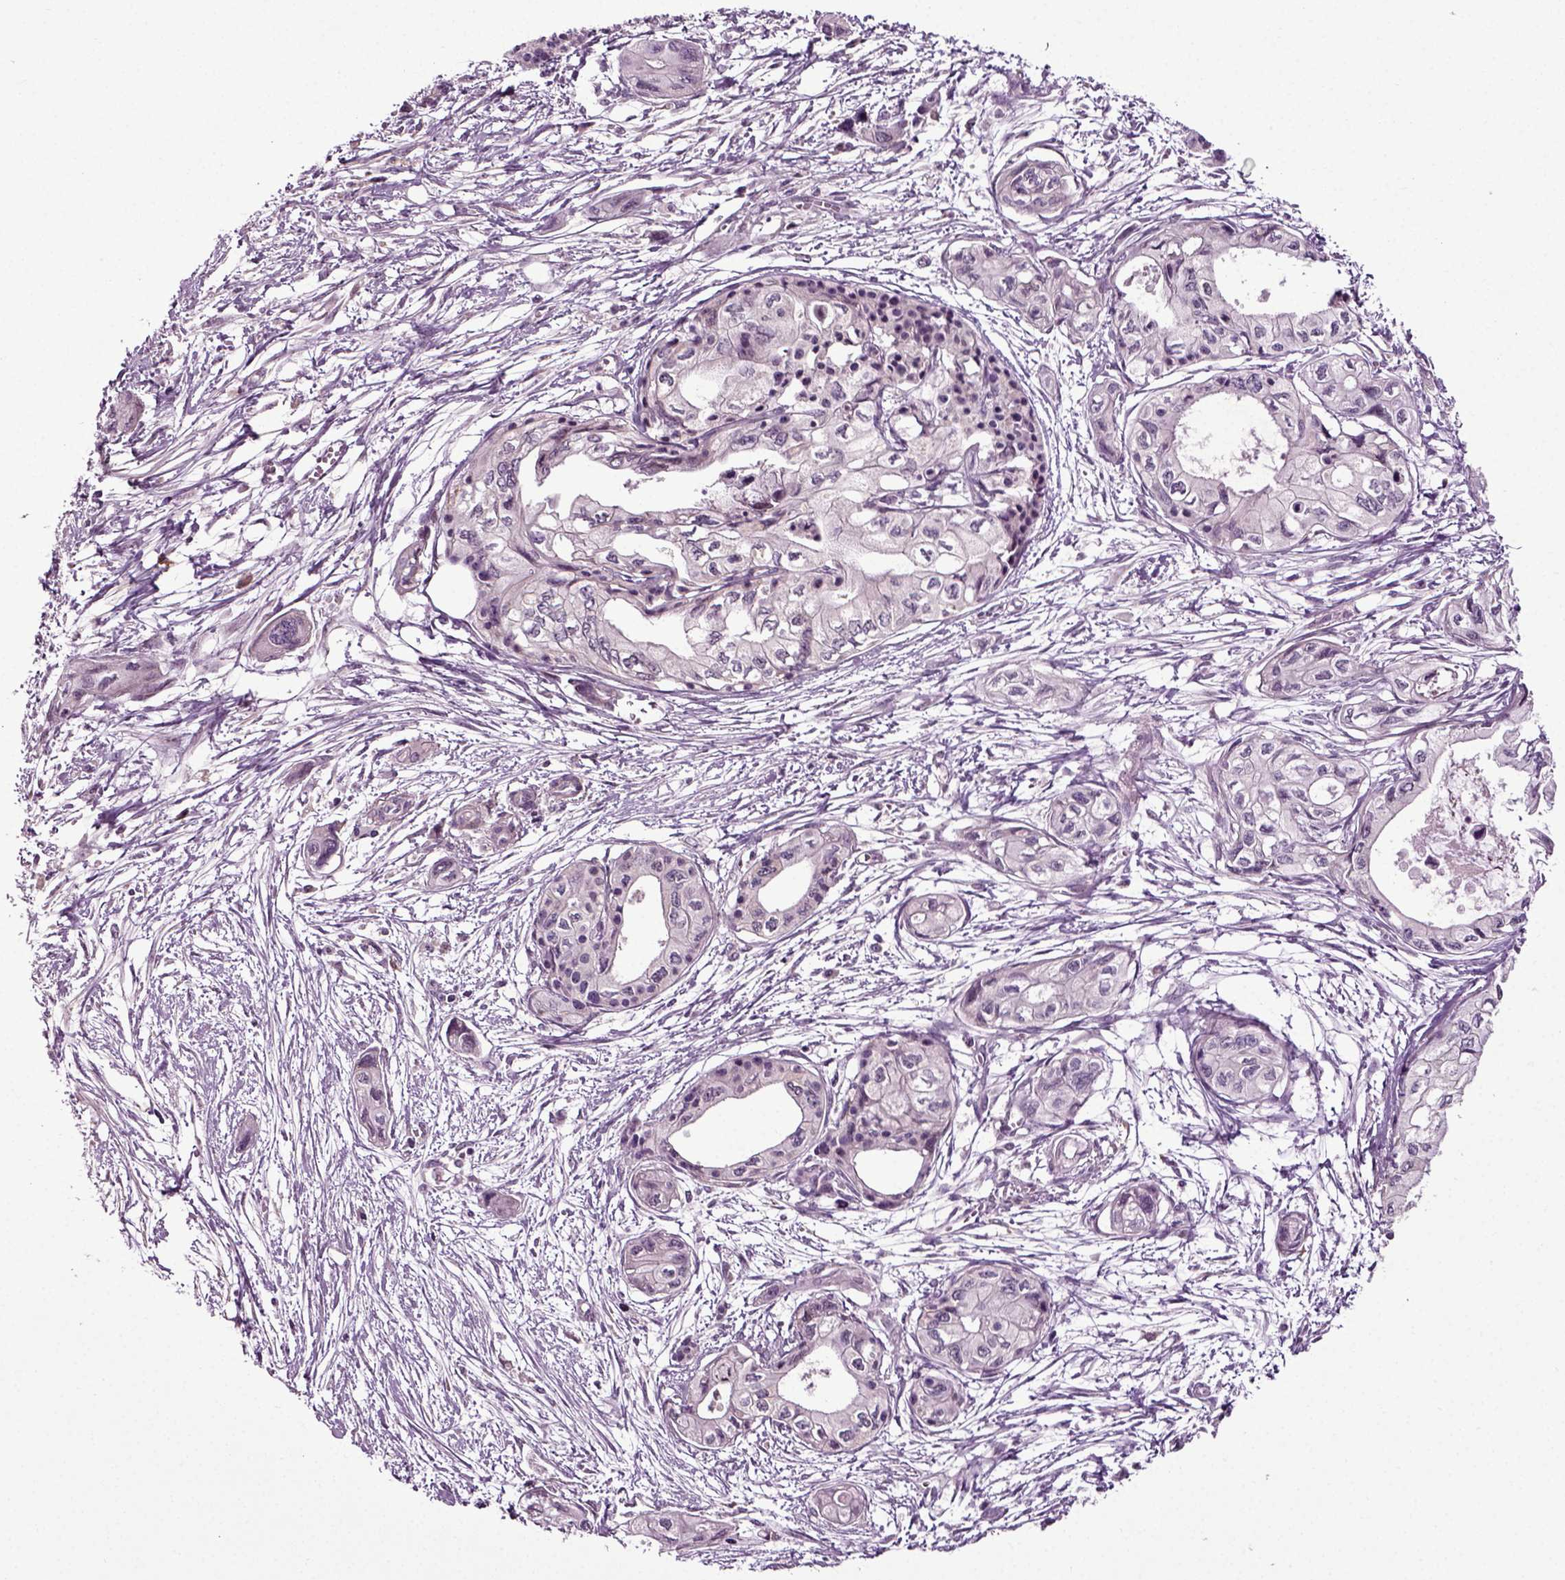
{"staining": {"intensity": "negative", "quantity": "none", "location": "none"}, "tissue": "pancreatic cancer", "cell_type": "Tumor cells", "image_type": "cancer", "snomed": [{"axis": "morphology", "description": "Adenocarcinoma, NOS"}, {"axis": "topography", "description": "Pancreas"}], "caption": "This histopathology image is of pancreatic cancer stained with IHC to label a protein in brown with the nuclei are counter-stained blue. There is no positivity in tumor cells.", "gene": "KNSTRN", "patient": {"sex": "female", "age": 76}}